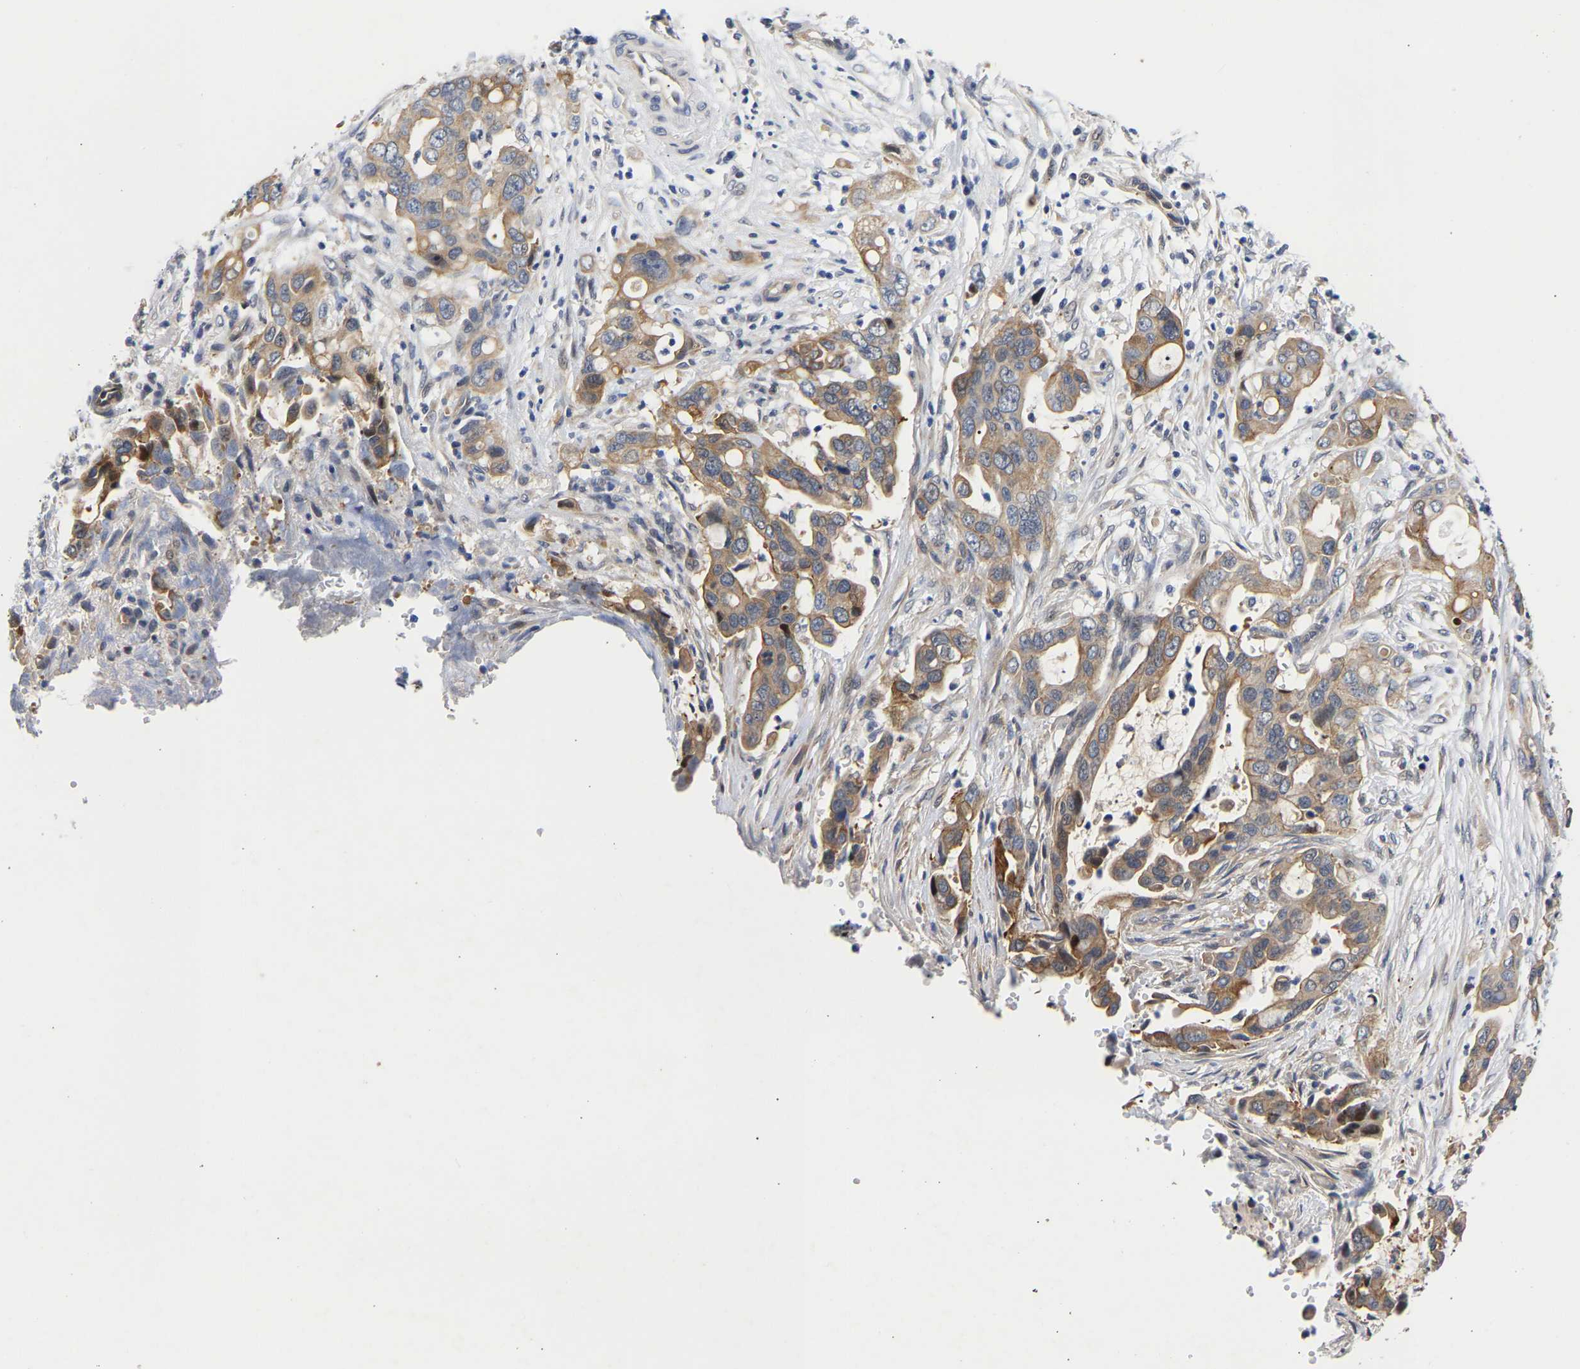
{"staining": {"intensity": "moderate", "quantity": ">75%", "location": "cytoplasmic/membranous"}, "tissue": "pancreatic cancer", "cell_type": "Tumor cells", "image_type": "cancer", "snomed": [{"axis": "morphology", "description": "Adenocarcinoma, NOS"}, {"axis": "topography", "description": "Pancreas"}], "caption": "Immunohistochemical staining of adenocarcinoma (pancreatic) displays moderate cytoplasmic/membranous protein expression in approximately >75% of tumor cells.", "gene": "CCDC6", "patient": {"sex": "female", "age": 70}}